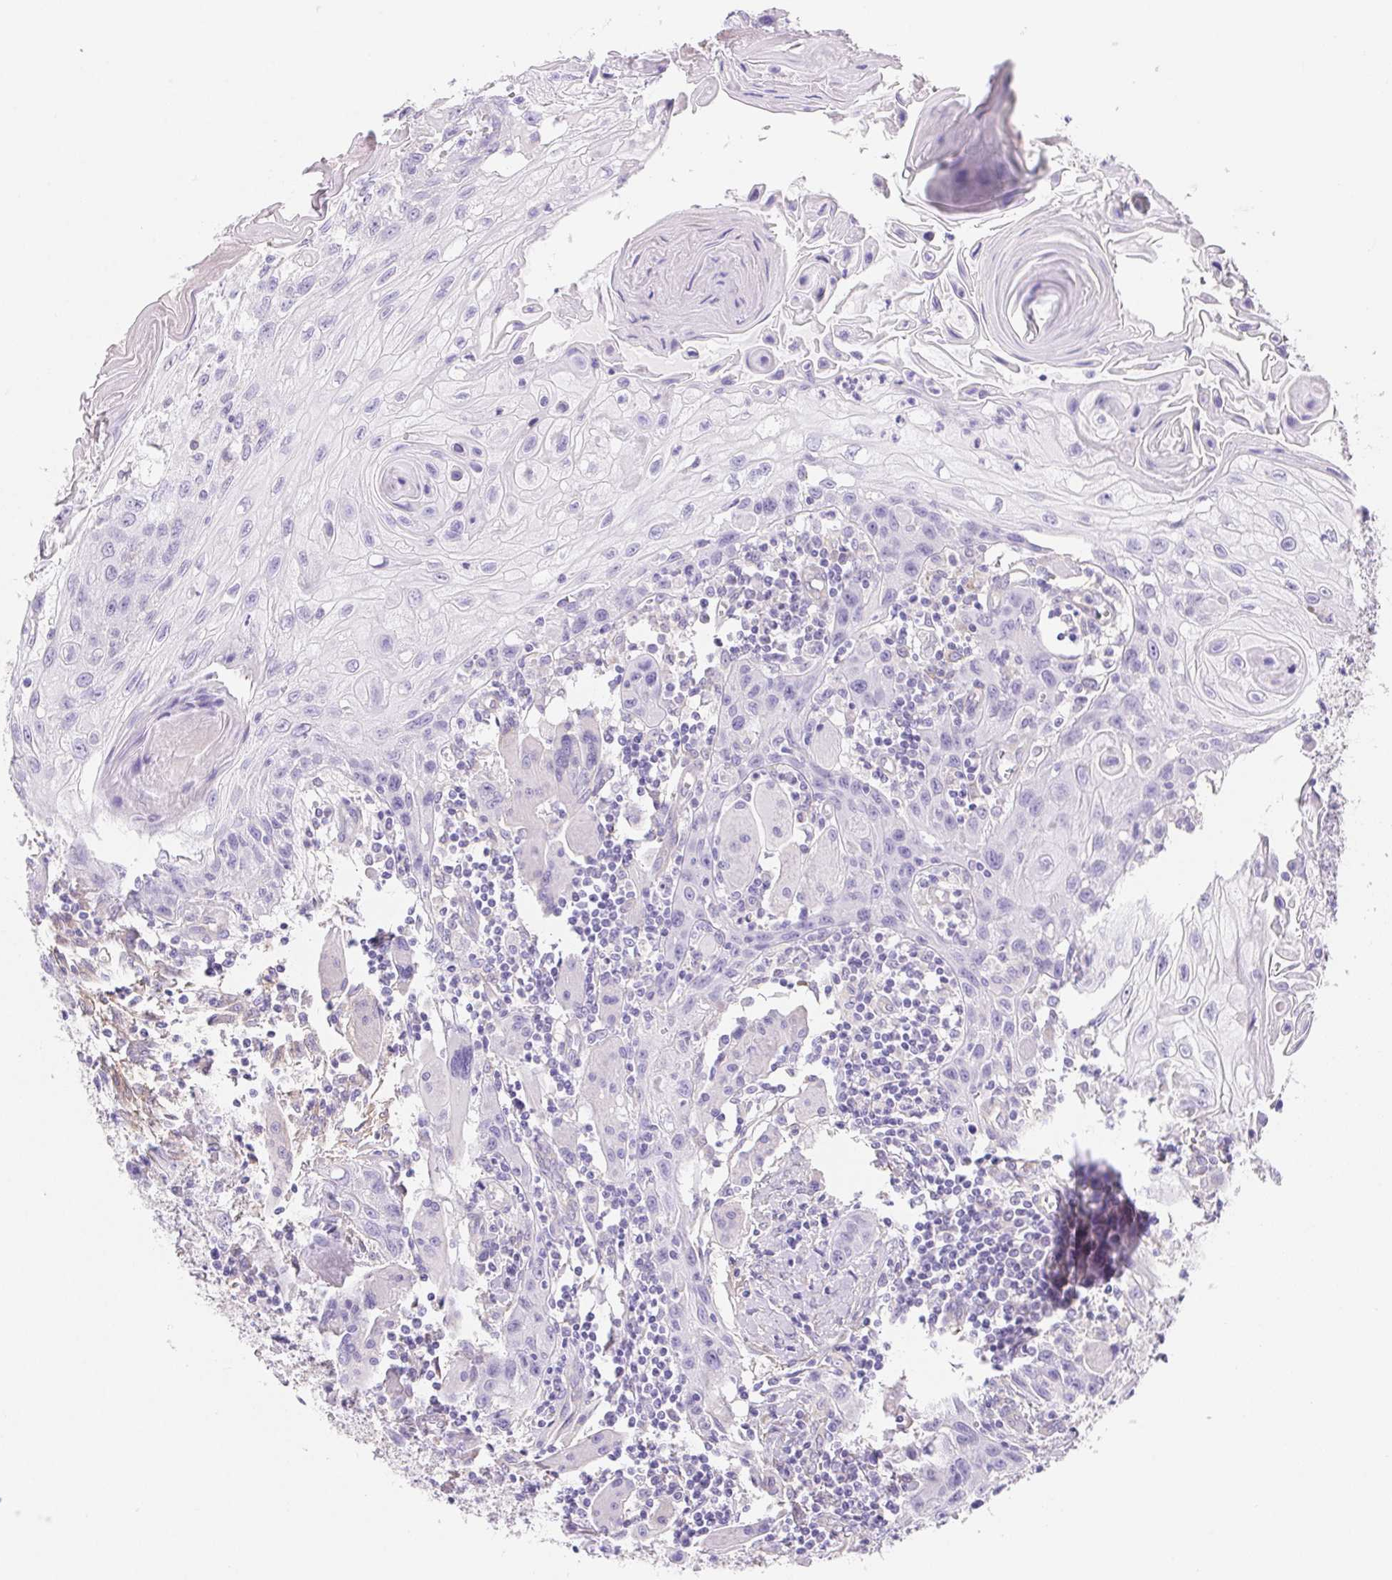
{"staining": {"intensity": "negative", "quantity": "none", "location": "none"}, "tissue": "head and neck cancer", "cell_type": "Tumor cells", "image_type": "cancer", "snomed": [{"axis": "morphology", "description": "Squamous cell carcinoma, NOS"}, {"axis": "topography", "description": "Oral tissue"}, {"axis": "topography", "description": "Head-Neck"}], "caption": "There is no significant expression in tumor cells of squamous cell carcinoma (head and neck).", "gene": "PNLIP", "patient": {"sex": "male", "age": 58}}